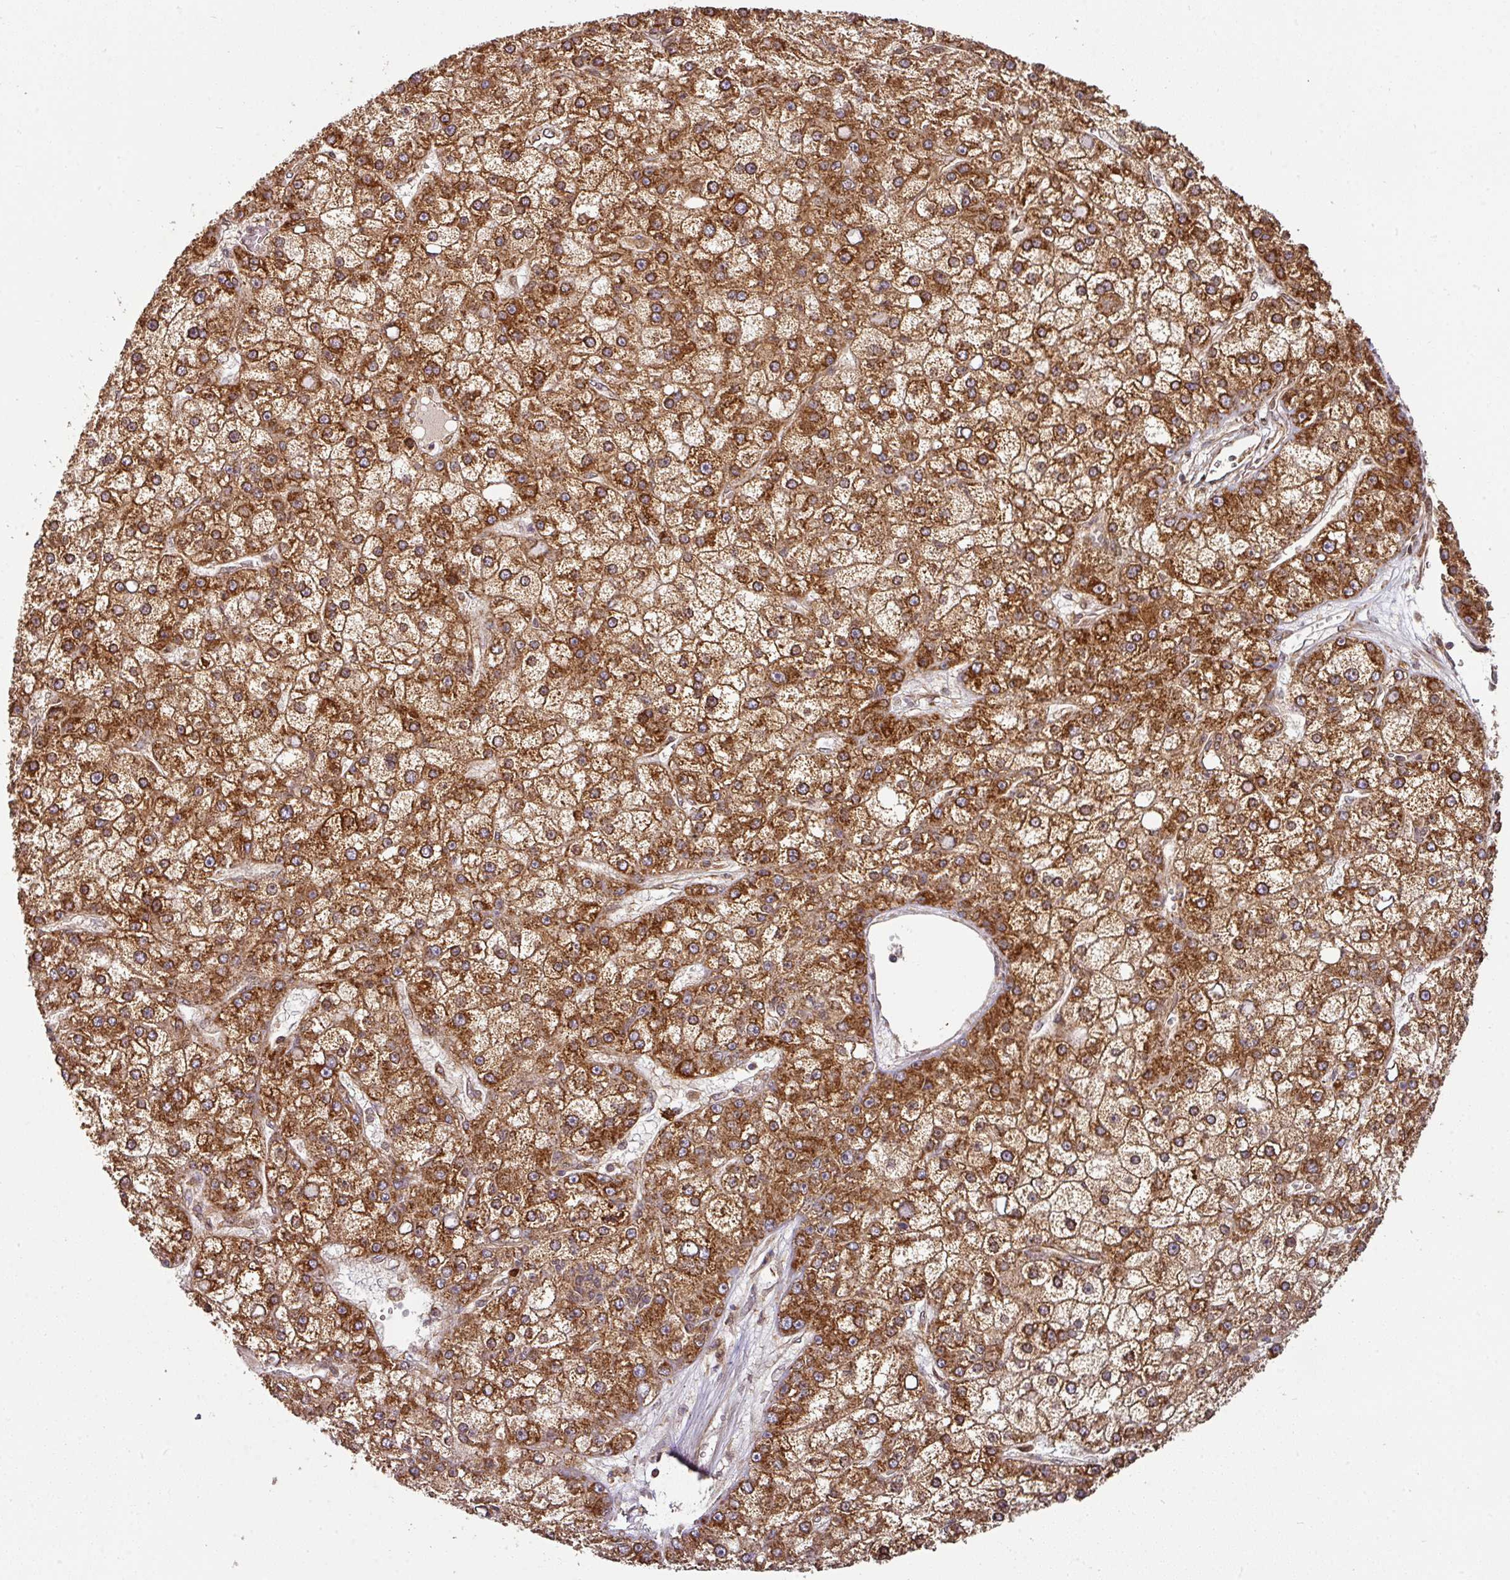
{"staining": {"intensity": "strong", "quantity": ">75%", "location": "cytoplasmic/membranous"}, "tissue": "liver cancer", "cell_type": "Tumor cells", "image_type": "cancer", "snomed": [{"axis": "morphology", "description": "Carcinoma, Hepatocellular, NOS"}, {"axis": "topography", "description": "Liver"}], "caption": "Immunohistochemical staining of liver cancer displays strong cytoplasmic/membranous protein positivity in about >75% of tumor cells.", "gene": "TRAP1", "patient": {"sex": "male", "age": 67}}